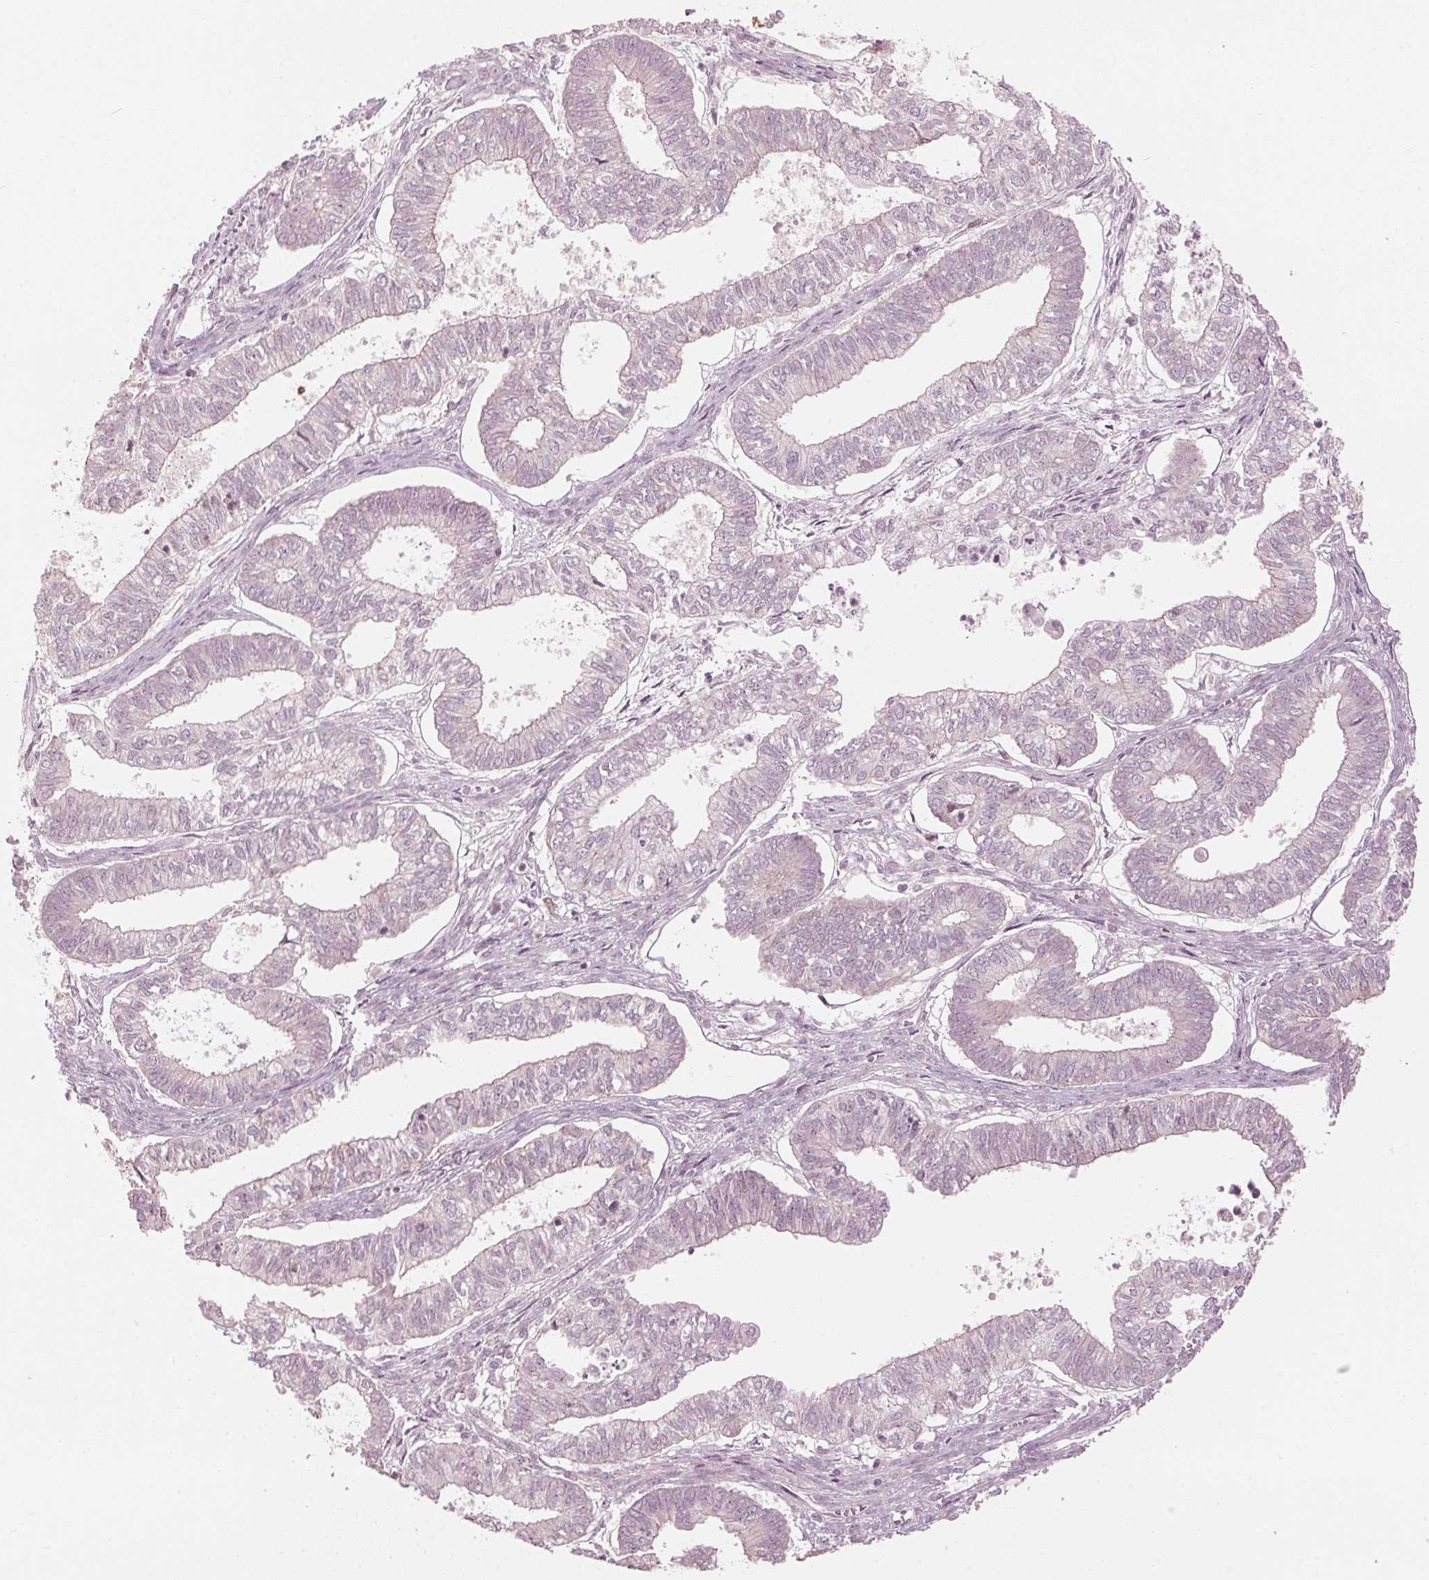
{"staining": {"intensity": "negative", "quantity": "none", "location": "none"}, "tissue": "ovarian cancer", "cell_type": "Tumor cells", "image_type": "cancer", "snomed": [{"axis": "morphology", "description": "Carcinoma, endometroid"}, {"axis": "topography", "description": "Ovary"}], "caption": "Ovarian cancer (endometroid carcinoma) stained for a protein using immunohistochemistry exhibits no expression tumor cells.", "gene": "TMED6", "patient": {"sex": "female", "age": 64}}